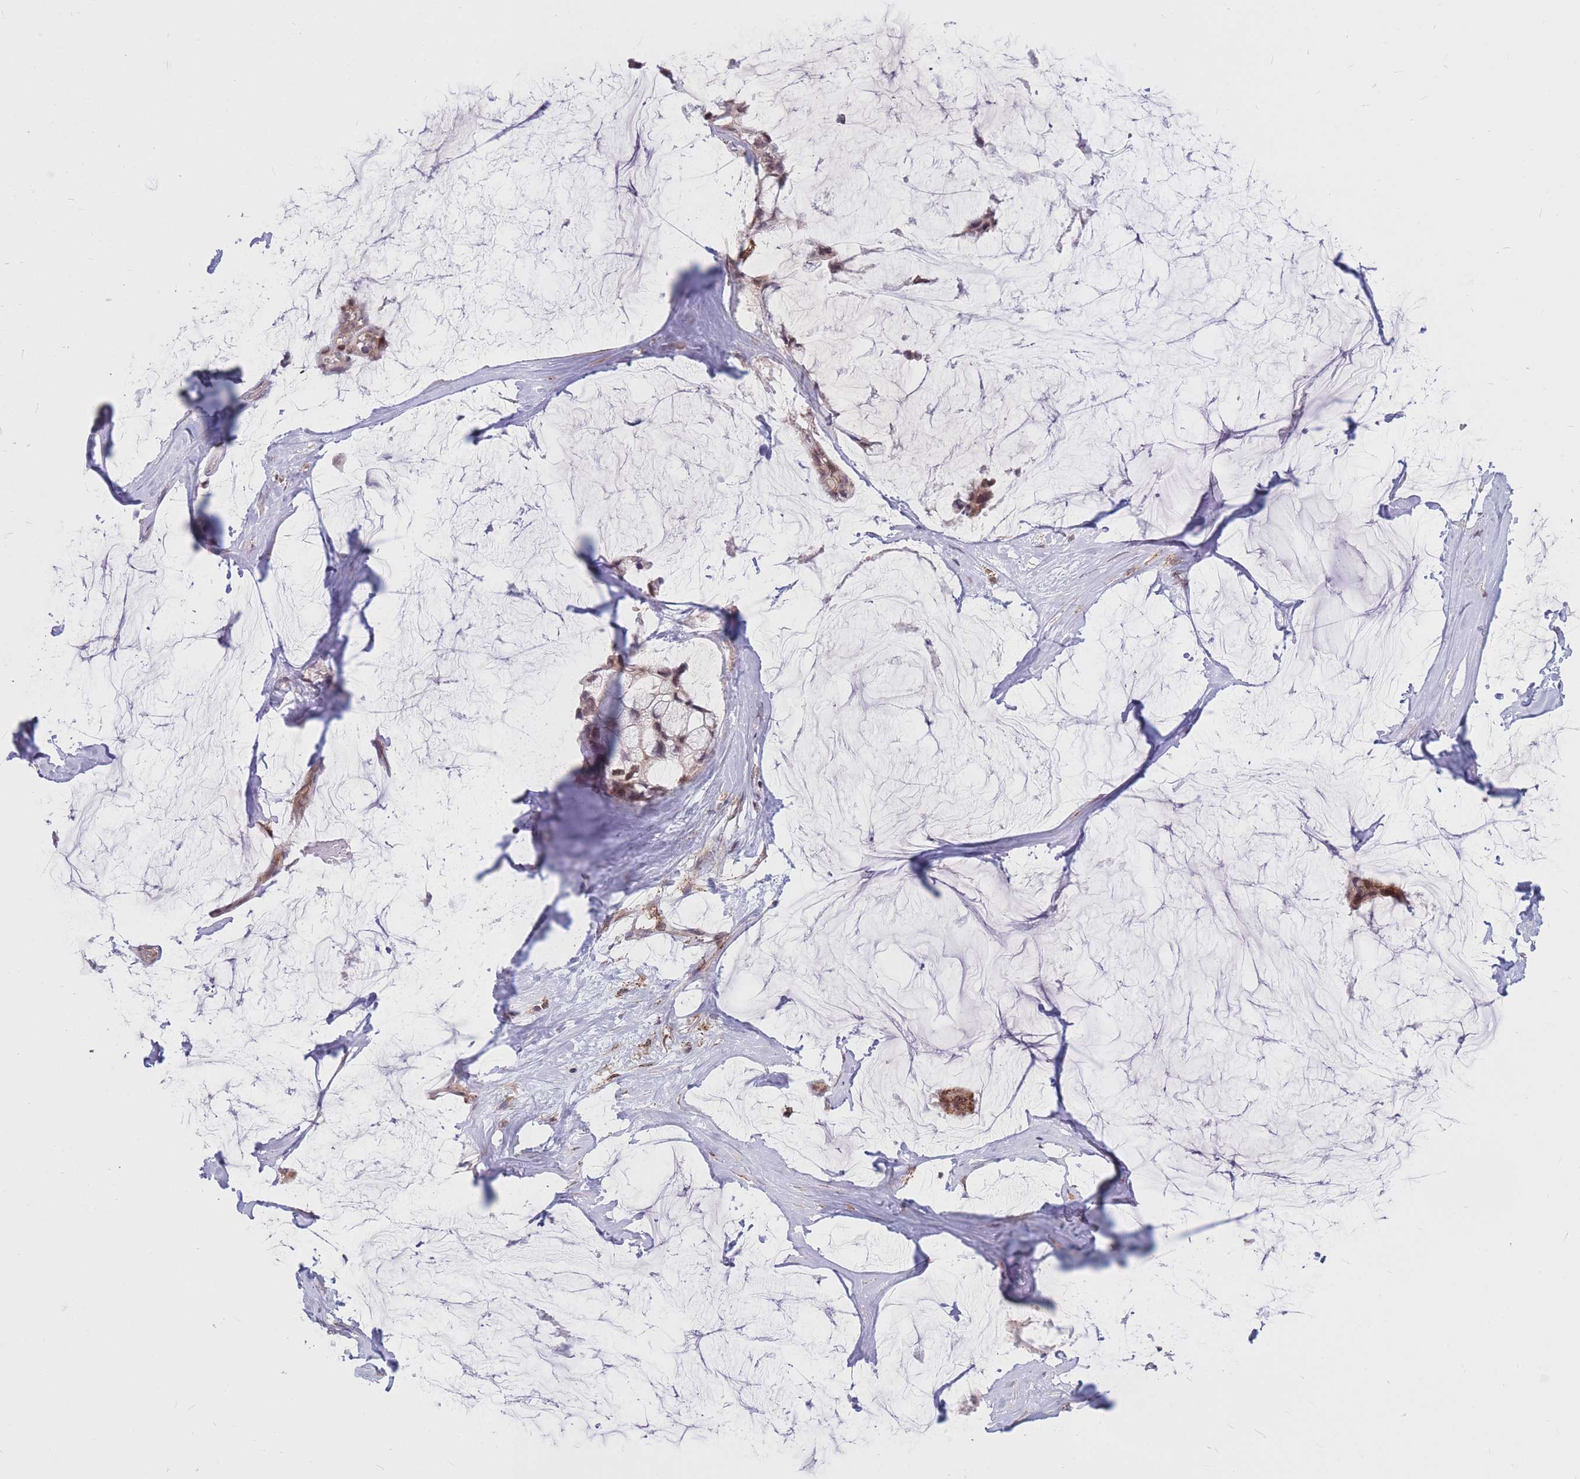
{"staining": {"intensity": "moderate", "quantity": ">75%", "location": "cytoplasmic/membranous,nuclear"}, "tissue": "ovarian cancer", "cell_type": "Tumor cells", "image_type": "cancer", "snomed": [{"axis": "morphology", "description": "Cystadenocarcinoma, mucinous, NOS"}, {"axis": "topography", "description": "Ovary"}], "caption": "Immunohistochemistry photomicrograph of neoplastic tissue: human ovarian mucinous cystadenocarcinoma stained using immunohistochemistry demonstrates medium levels of moderate protein expression localized specifically in the cytoplasmic/membranous and nuclear of tumor cells, appearing as a cytoplasmic/membranous and nuclear brown color.", "gene": "TCF20", "patient": {"sex": "female", "age": 39}}